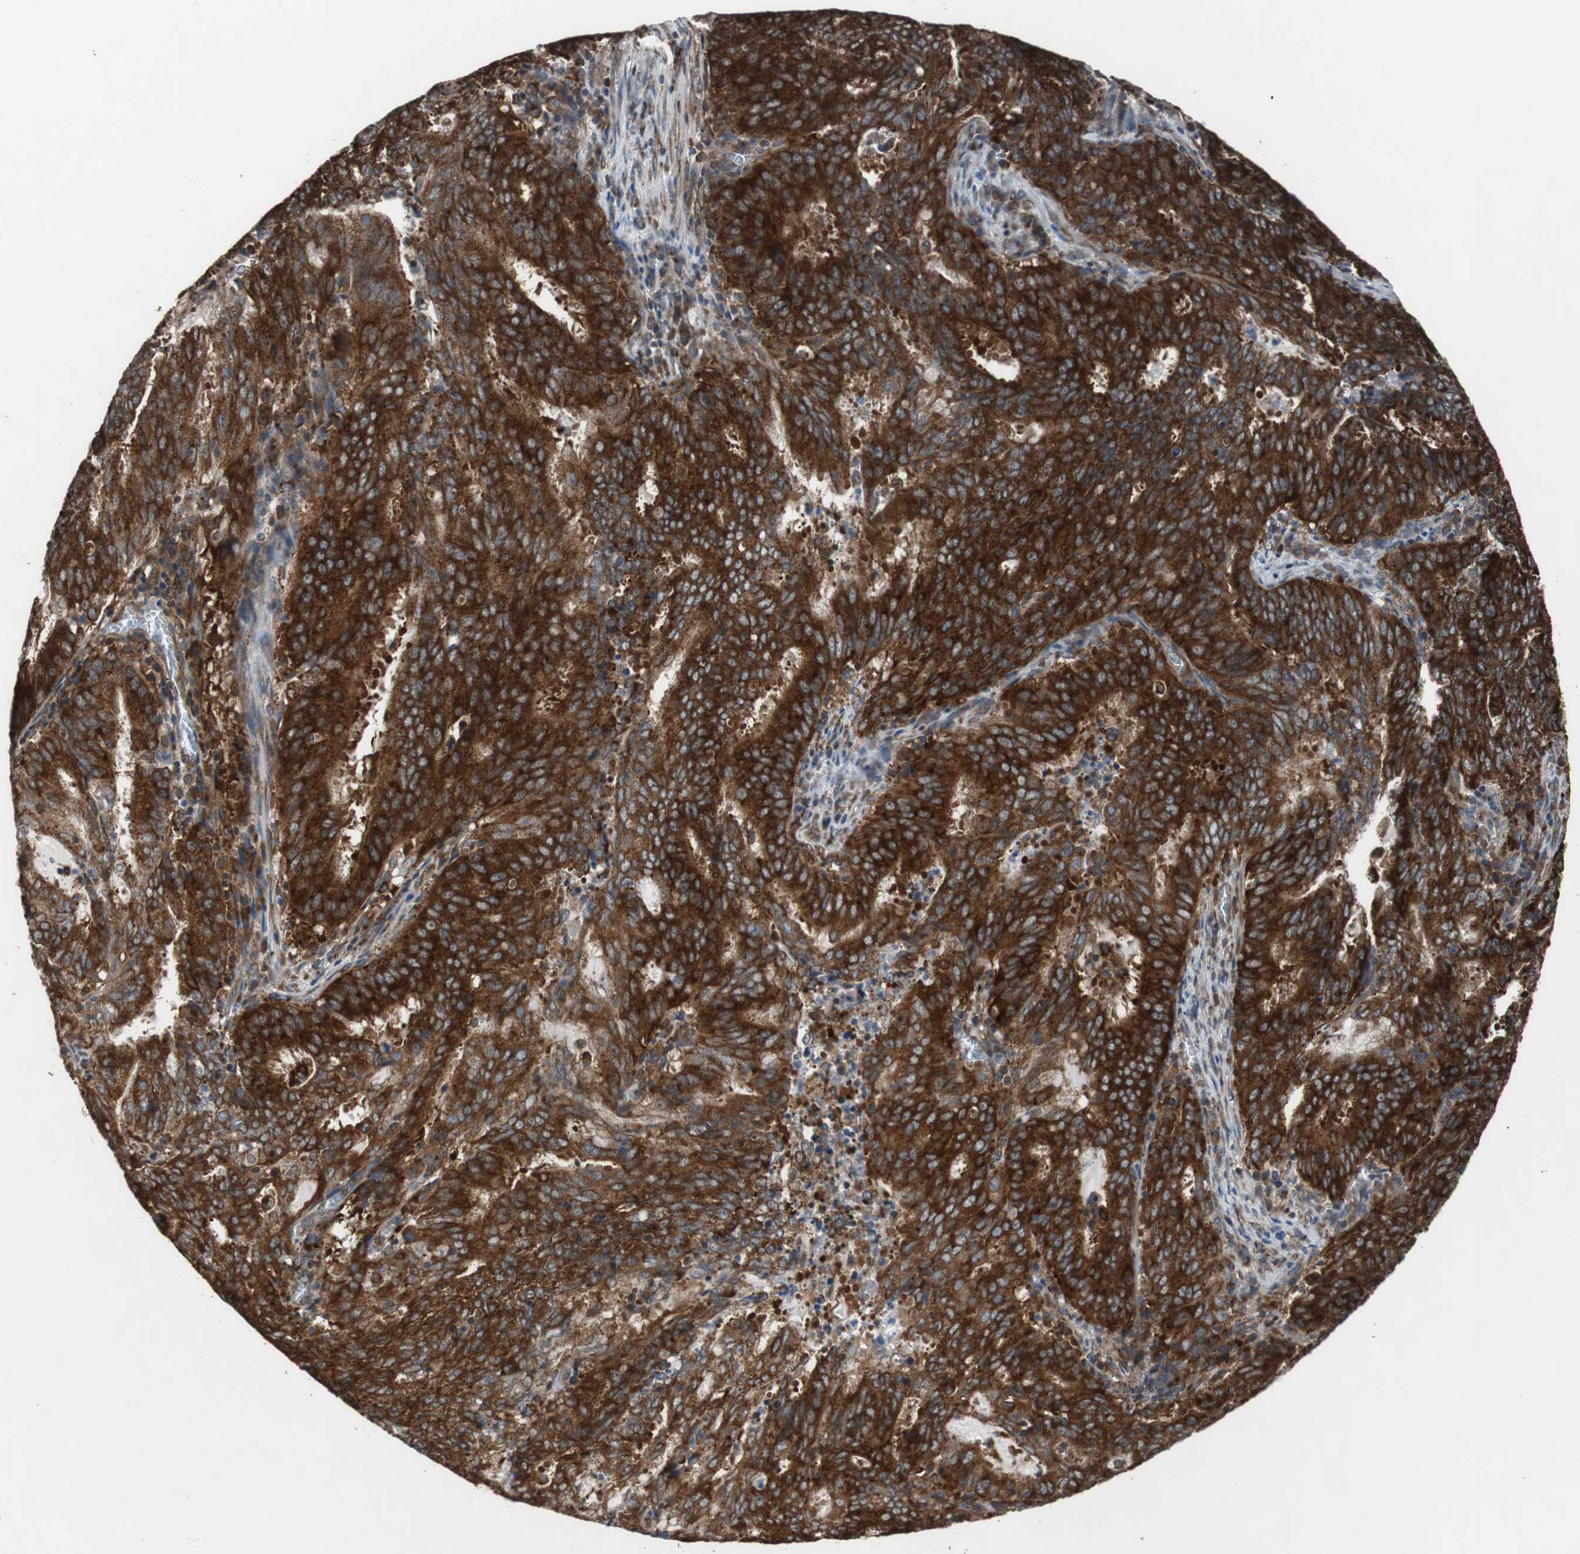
{"staining": {"intensity": "strong", "quantity": ">75%", "location": "cytoplasmic/membranous"}, "tissue": "cervical cancer", "cell_type": "Tumor cells", "image_type": "cancer", "snomed": [{"axis": "morphology", "description": "Adenocarcinoma, NOS"}, {"axis": "topography", "description": "Cervix"}], "caption": "About >75% of tumor cells in human cervical cancer (adenocarcinoma) exhibit strong cytoplasmic/membranous protein positivity as visualized by brown immunohistochemical staining.", "gene": "USP10", "patient": {"sex": "female", "age": 44}}